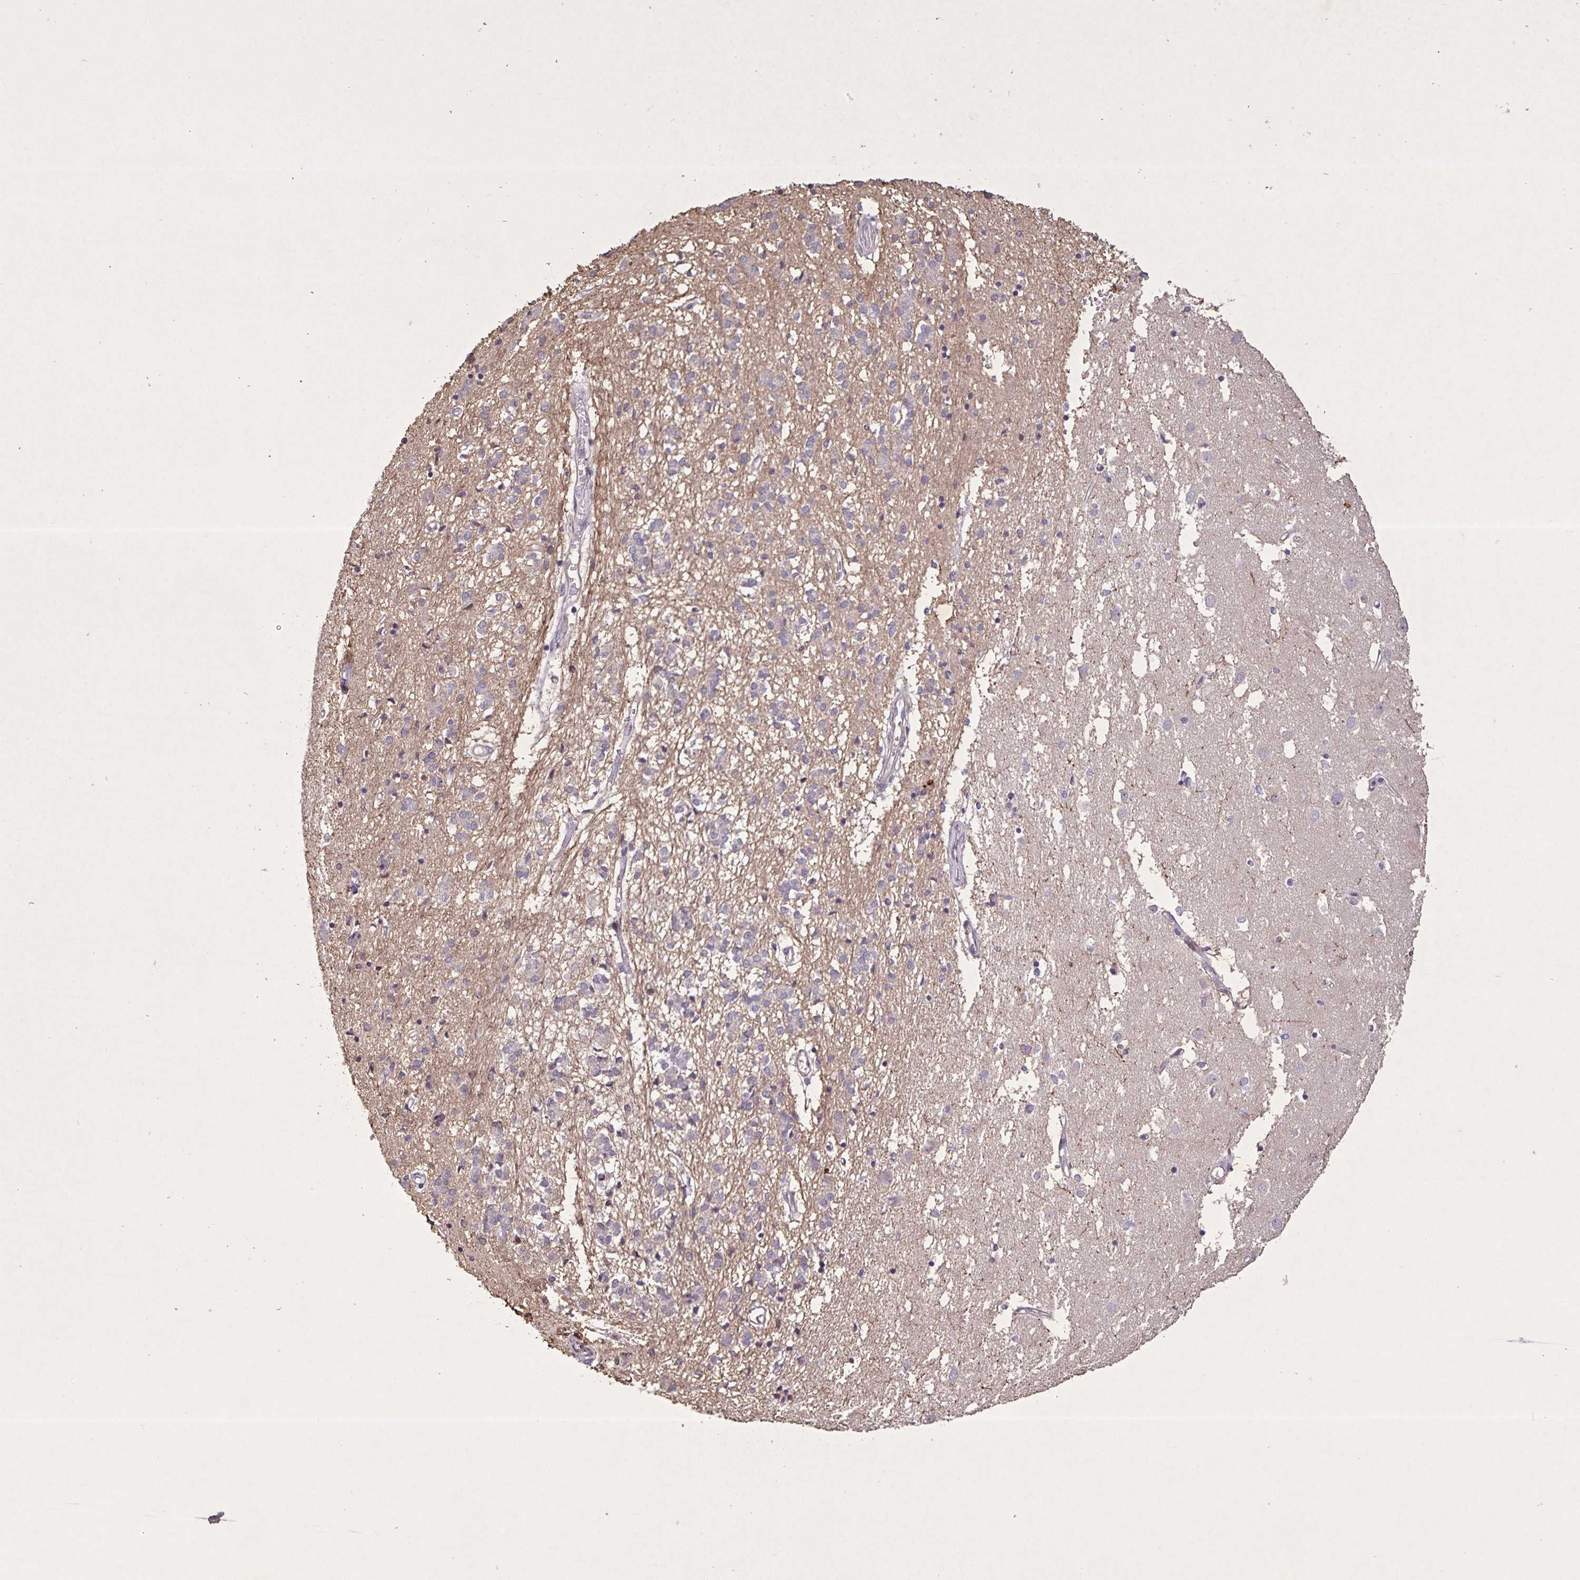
{"staining": {"intensity": "negative", "quantity": "none", "location": "none"}, "tissue": "caudate", "cell_type": "Glial cells", "image_type": "normal", "snomed": [{"axis": "morphology", "description": "Normal tissue, NOS"}, {"axis": "topography", "description": "Lateral ventricle wall"}], "caption": "Immunohistochemistry photomicrograph of unremarkable caudate stained for a protein (brown), which displays no positivity in glial cells. Brightfield microscopy of immunohistochemistry (IHC) stained with DAB (3,3'-diaminobenzidine) (brown) and hematoxylin (blue), captured at high magnification.", "gene": "GDF2", "patient": {"sex": "male", "age": 70}}